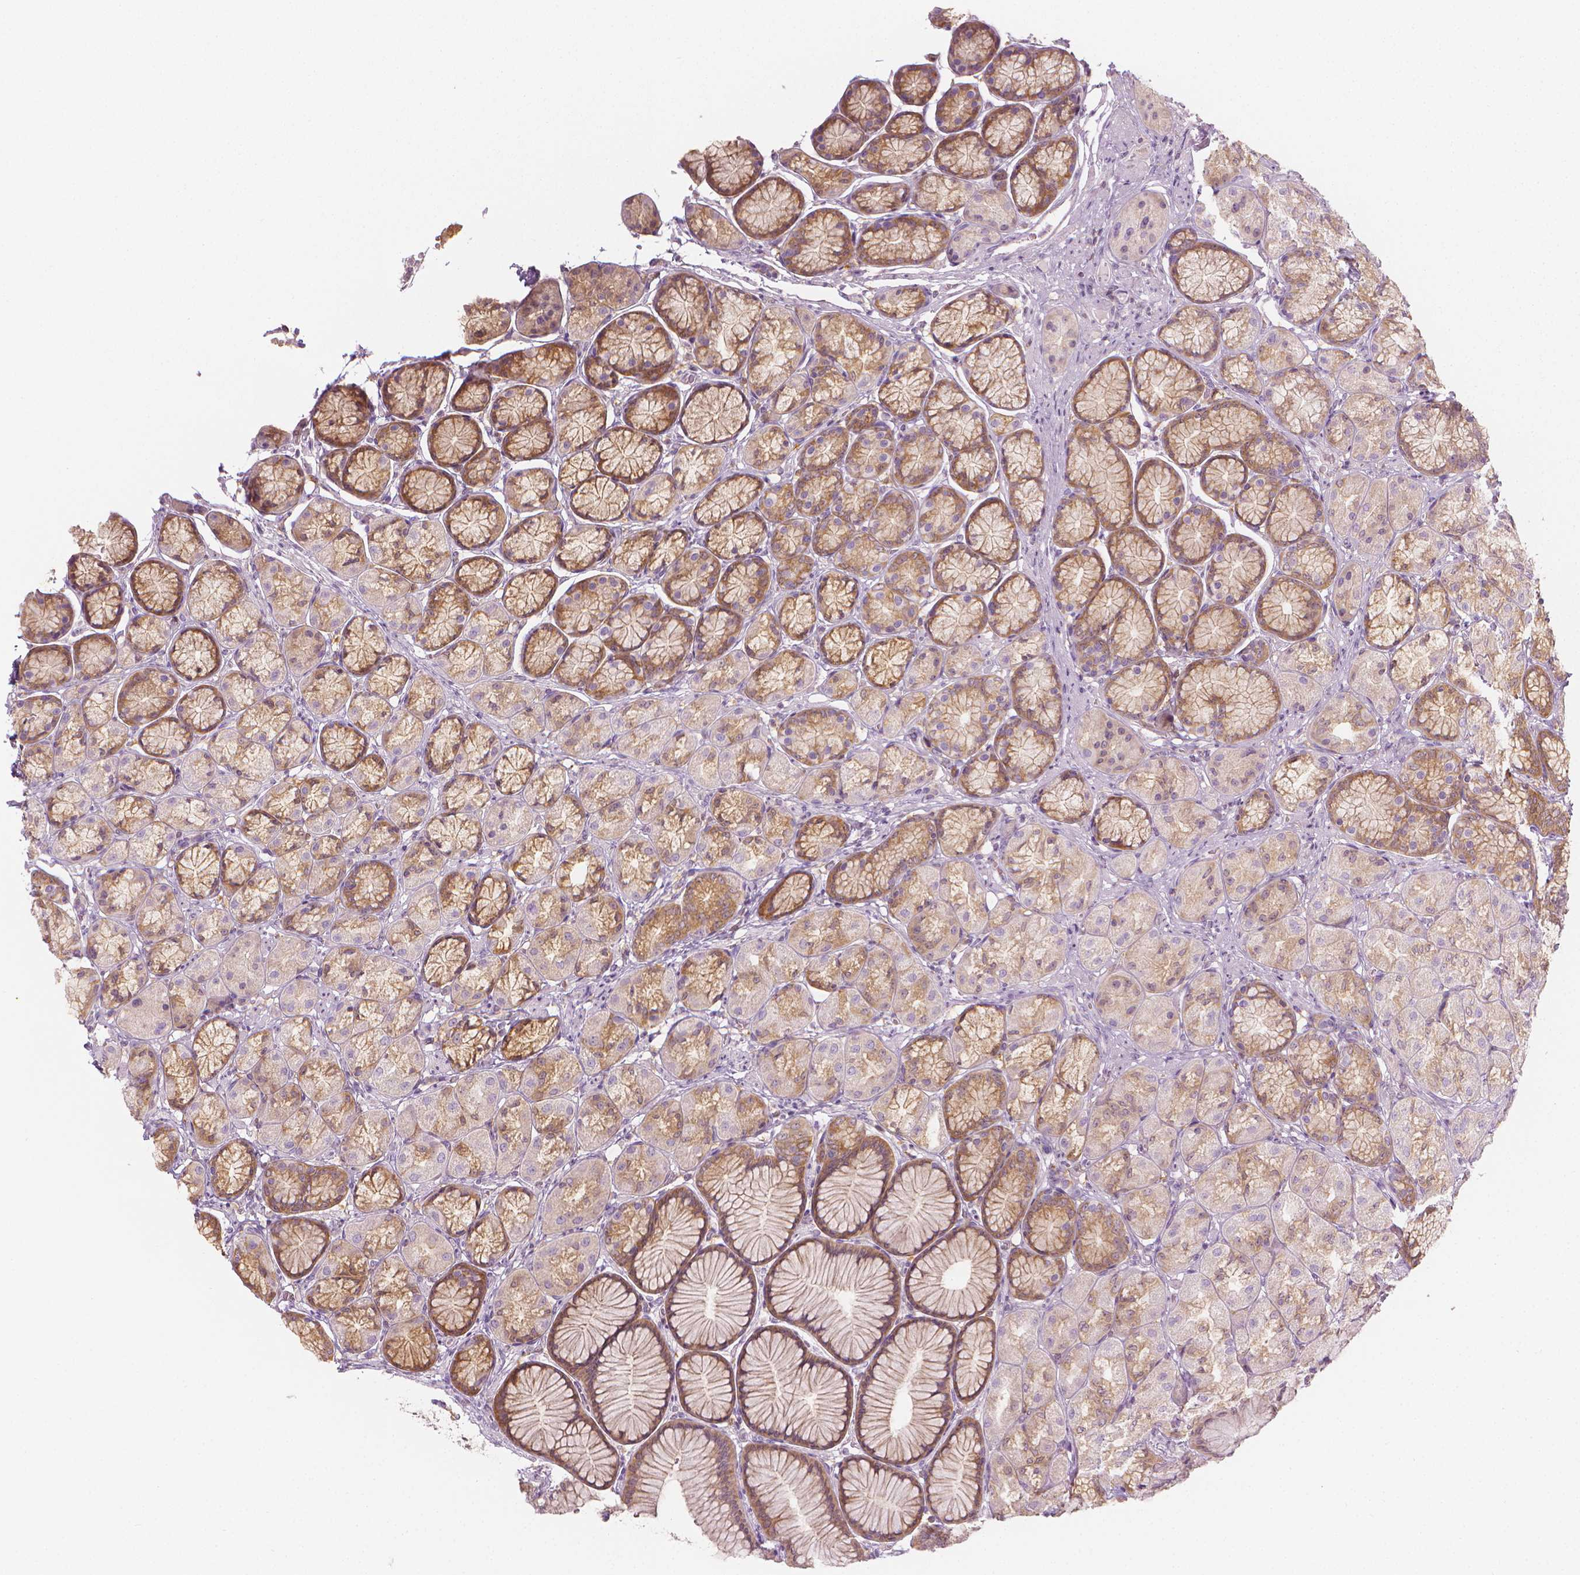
{"staining": {"intensity": "moderate", "quantity": "25%-75%", "location": "cytoplasmic/membranous"}, "tissue": "stomach", "cell_type": "Glandular cells", "image_type": "normal", "snomed": [{"axis": "morphology", "description": "Normal tissue, NOS"}, {"axis": "morphology", "description": "Adenocarcinoma, NOS"}, {"axis": "morphology", "description": "Adenocarcinoma, High grade"}, {"axis": "topography", "description": "Stomach, upper"}, {"axis": "topography", "description": "Stomach"}], "caption": "Stomach stained for a protein demonstrates moderate cytoplasmic/membranous positivity in glandular cells. (Stains: DAB (3,3'-diaminobenzidine) in brown, nuclei in blue, Microscopy: brightfield microscopy at high magnification).", "gene": "SHMT1", "patient": {"sex": "female", "age": 65}}